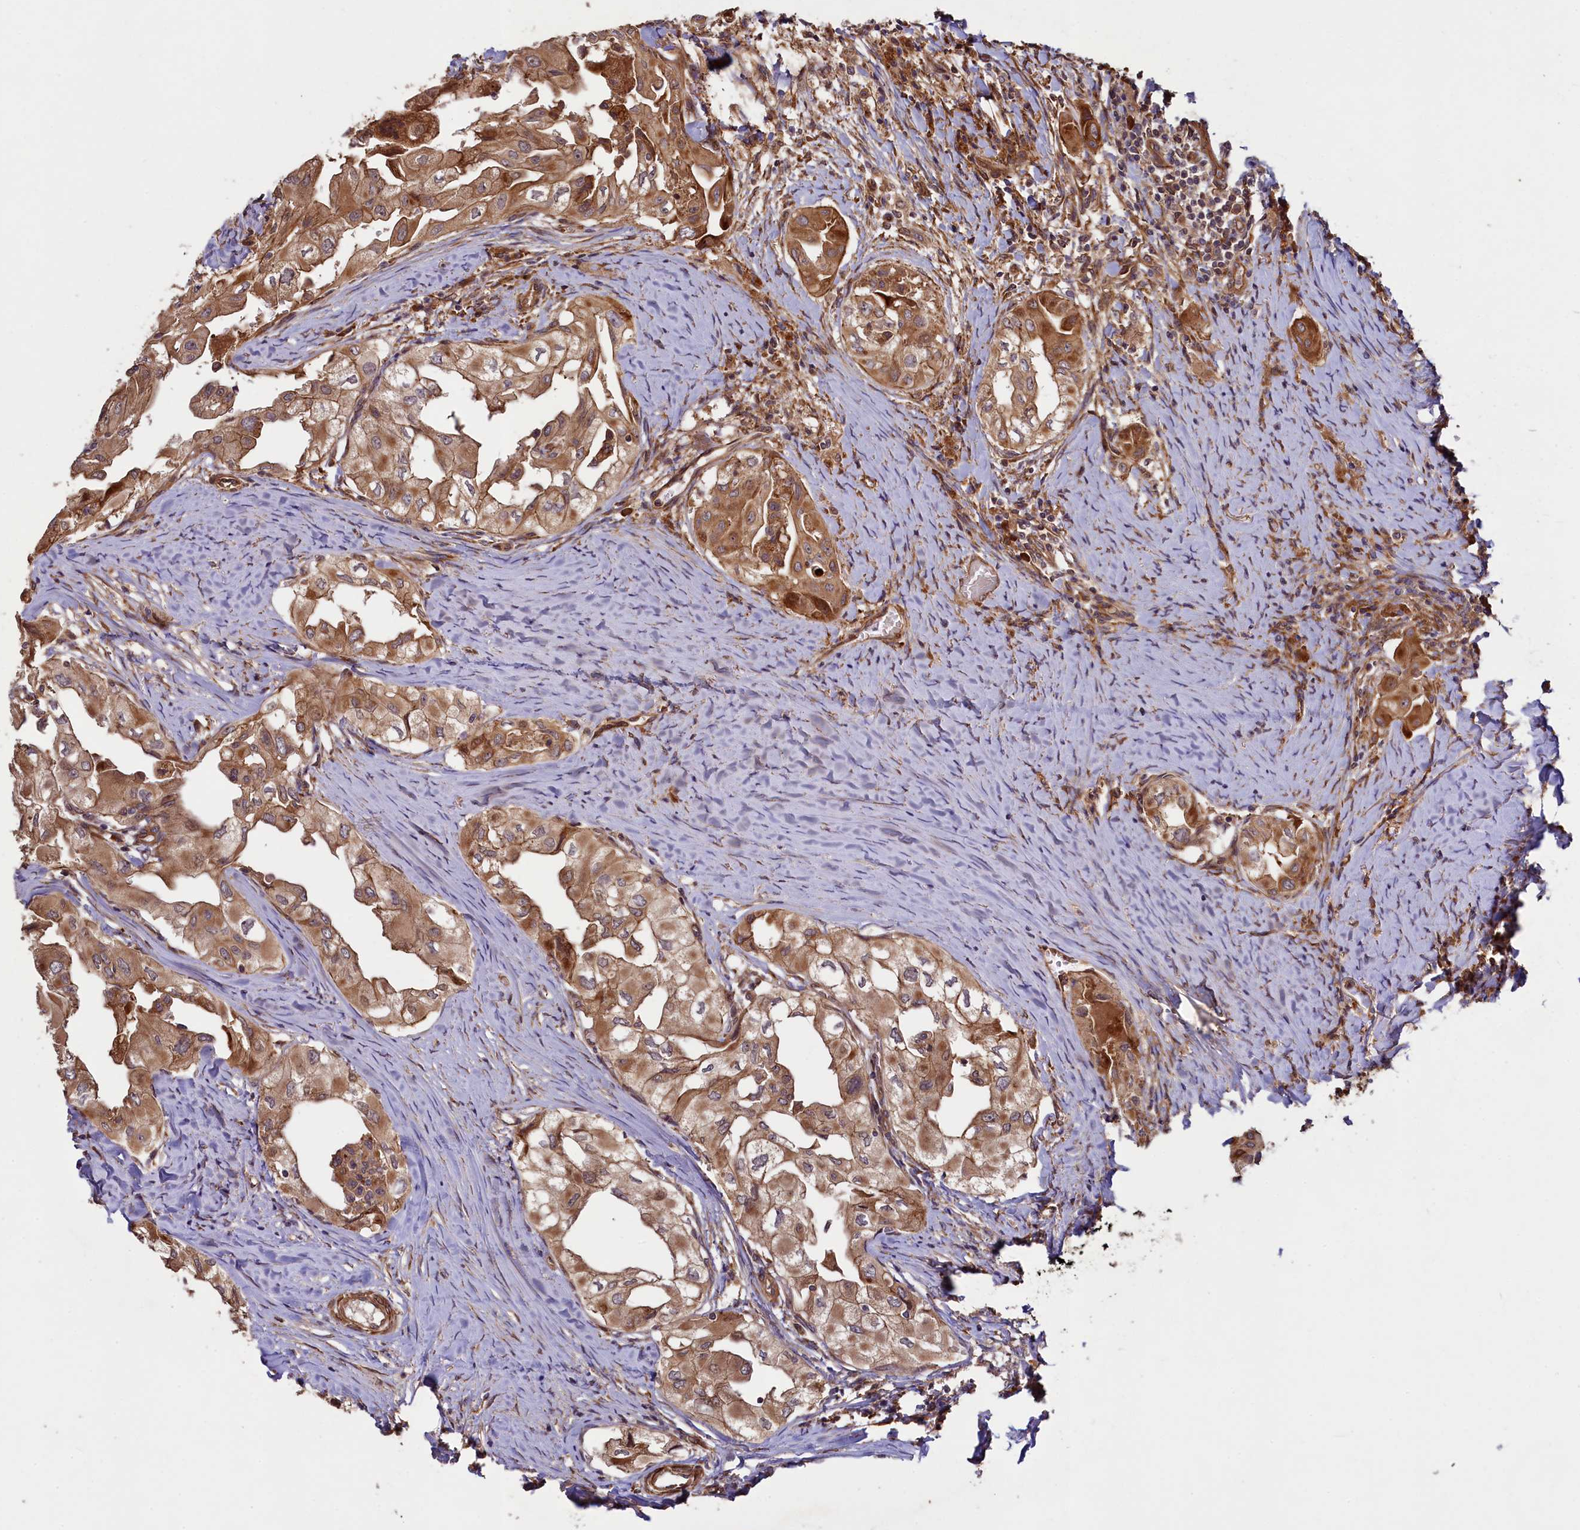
{"staining": {"intensity": "moderate", "quantity": ">75%", "location": "cytoplasmic/membranous"}, "tissue": "thyroid cancer", "cell_type": "Tumor cells", "image_type": "cancer", "snomed": [{"axis": "morphology", "description": "Papillary adenocarcinoma, NOS"}, {"axis": "topography", "description": "Thyroid gland"}], "caption": "An immunohistochemistry micrograph of neoplastic tissue is shown. Protein staining in brown highlights moderate cytoplasmic/membranous positivity in thyroid cancer (papillary adenocarcinoma) within tumor cells.", "gene": "CCDC102A", "patient": {"sex": "female", "age": 59}}